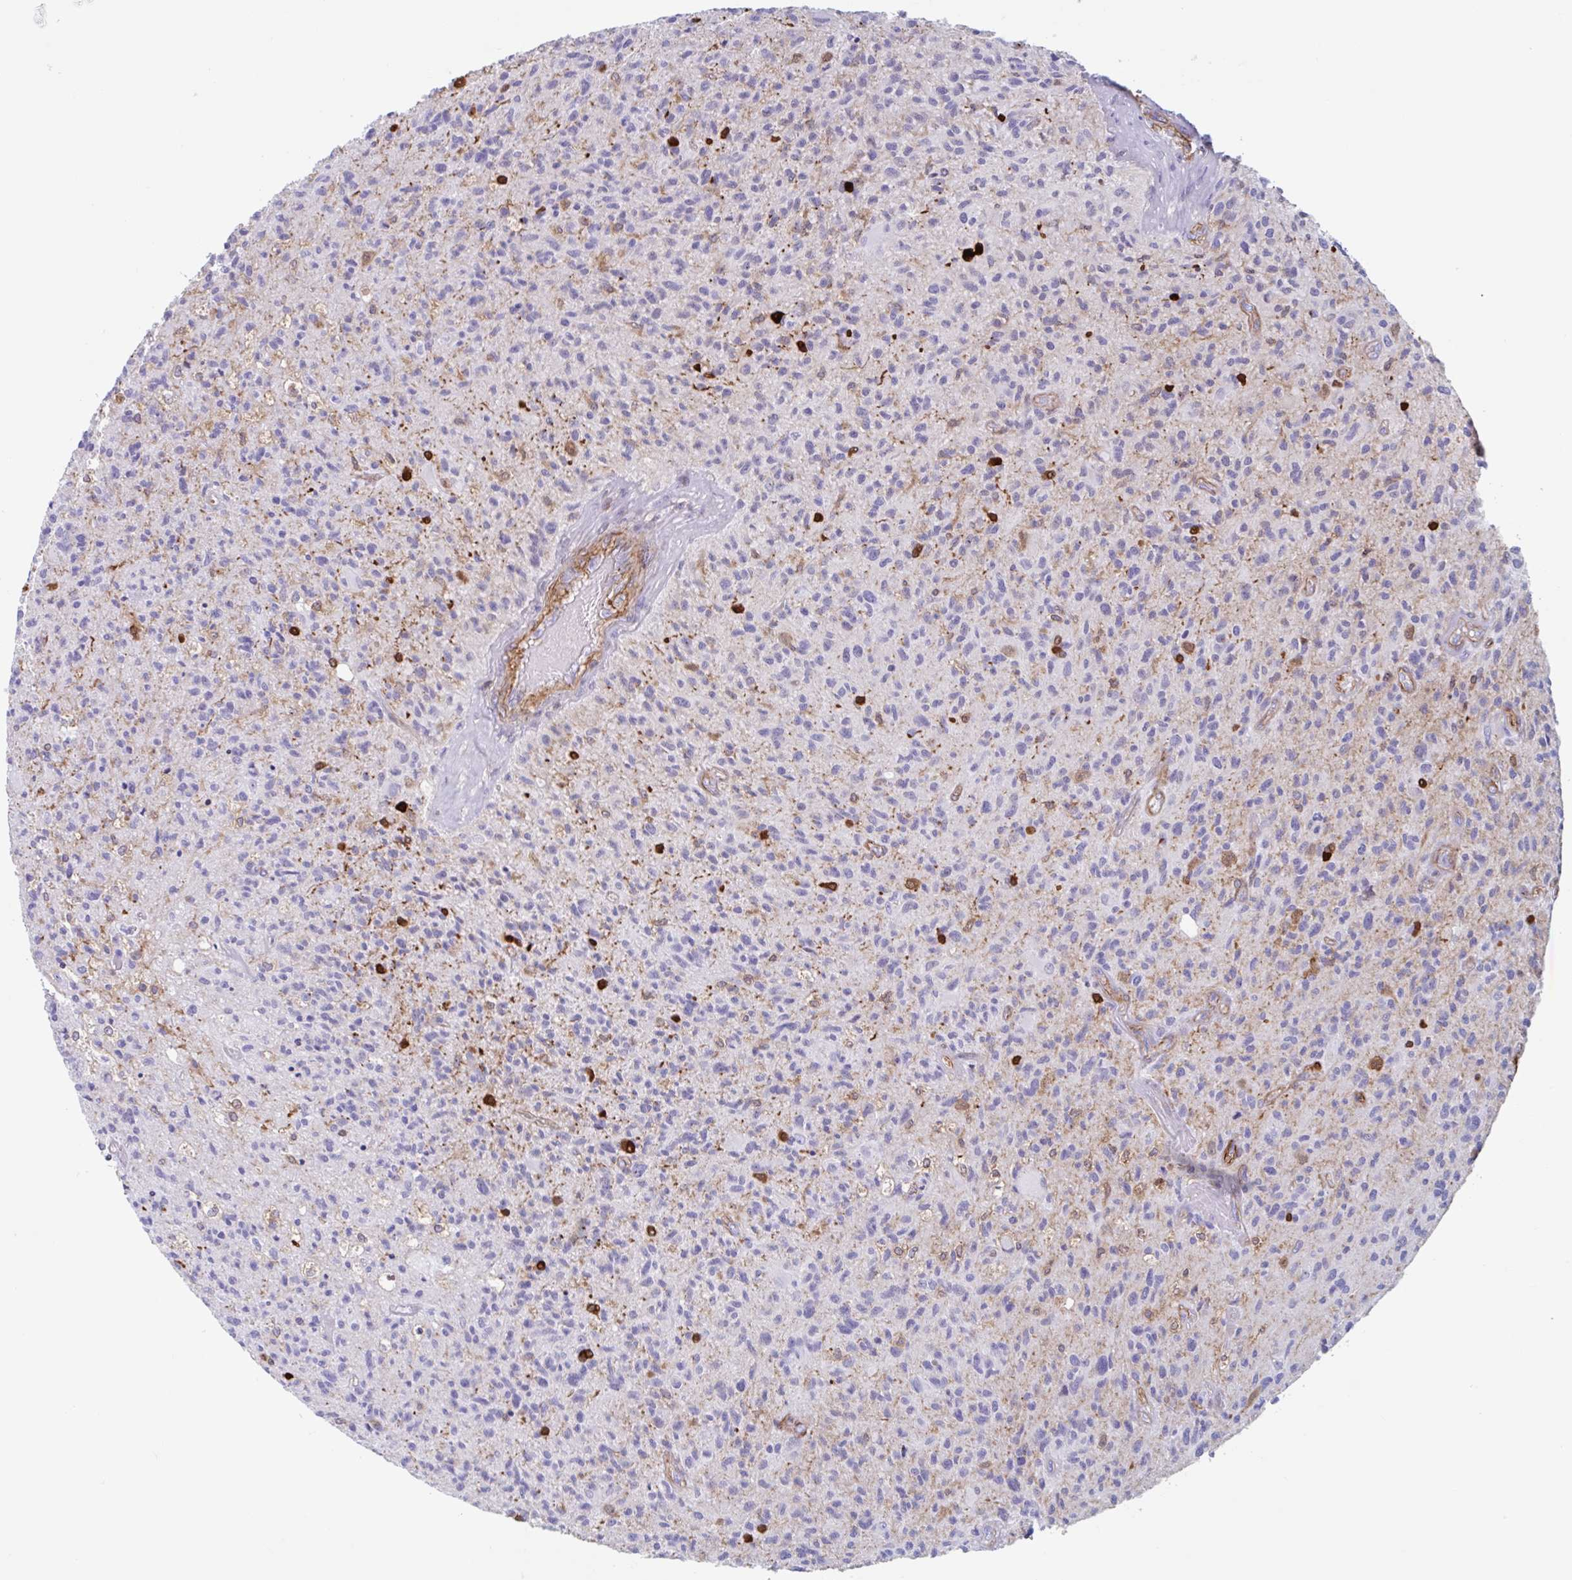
{"staining": {"intensity": "weak", "quantity": "<25%", "location": "cytoplasmic/membranous"}, "tissue": "glioma", "cell_type": "Tumor cells", "image_type": "cancer", "snomed": [{"axis": "morphology", "description": "Glioma, malignant, High grade"}, {"axis": "topography", "description": "Brain"}], "caption": "Immunohistochemistry (IHC) image of human malignant glioma (high-grade) stained for a protein (brown), which demonstrates no expression in tumor cells.", "gene": "EFHD1", "patient": {"sex": "female", "age": 70}}